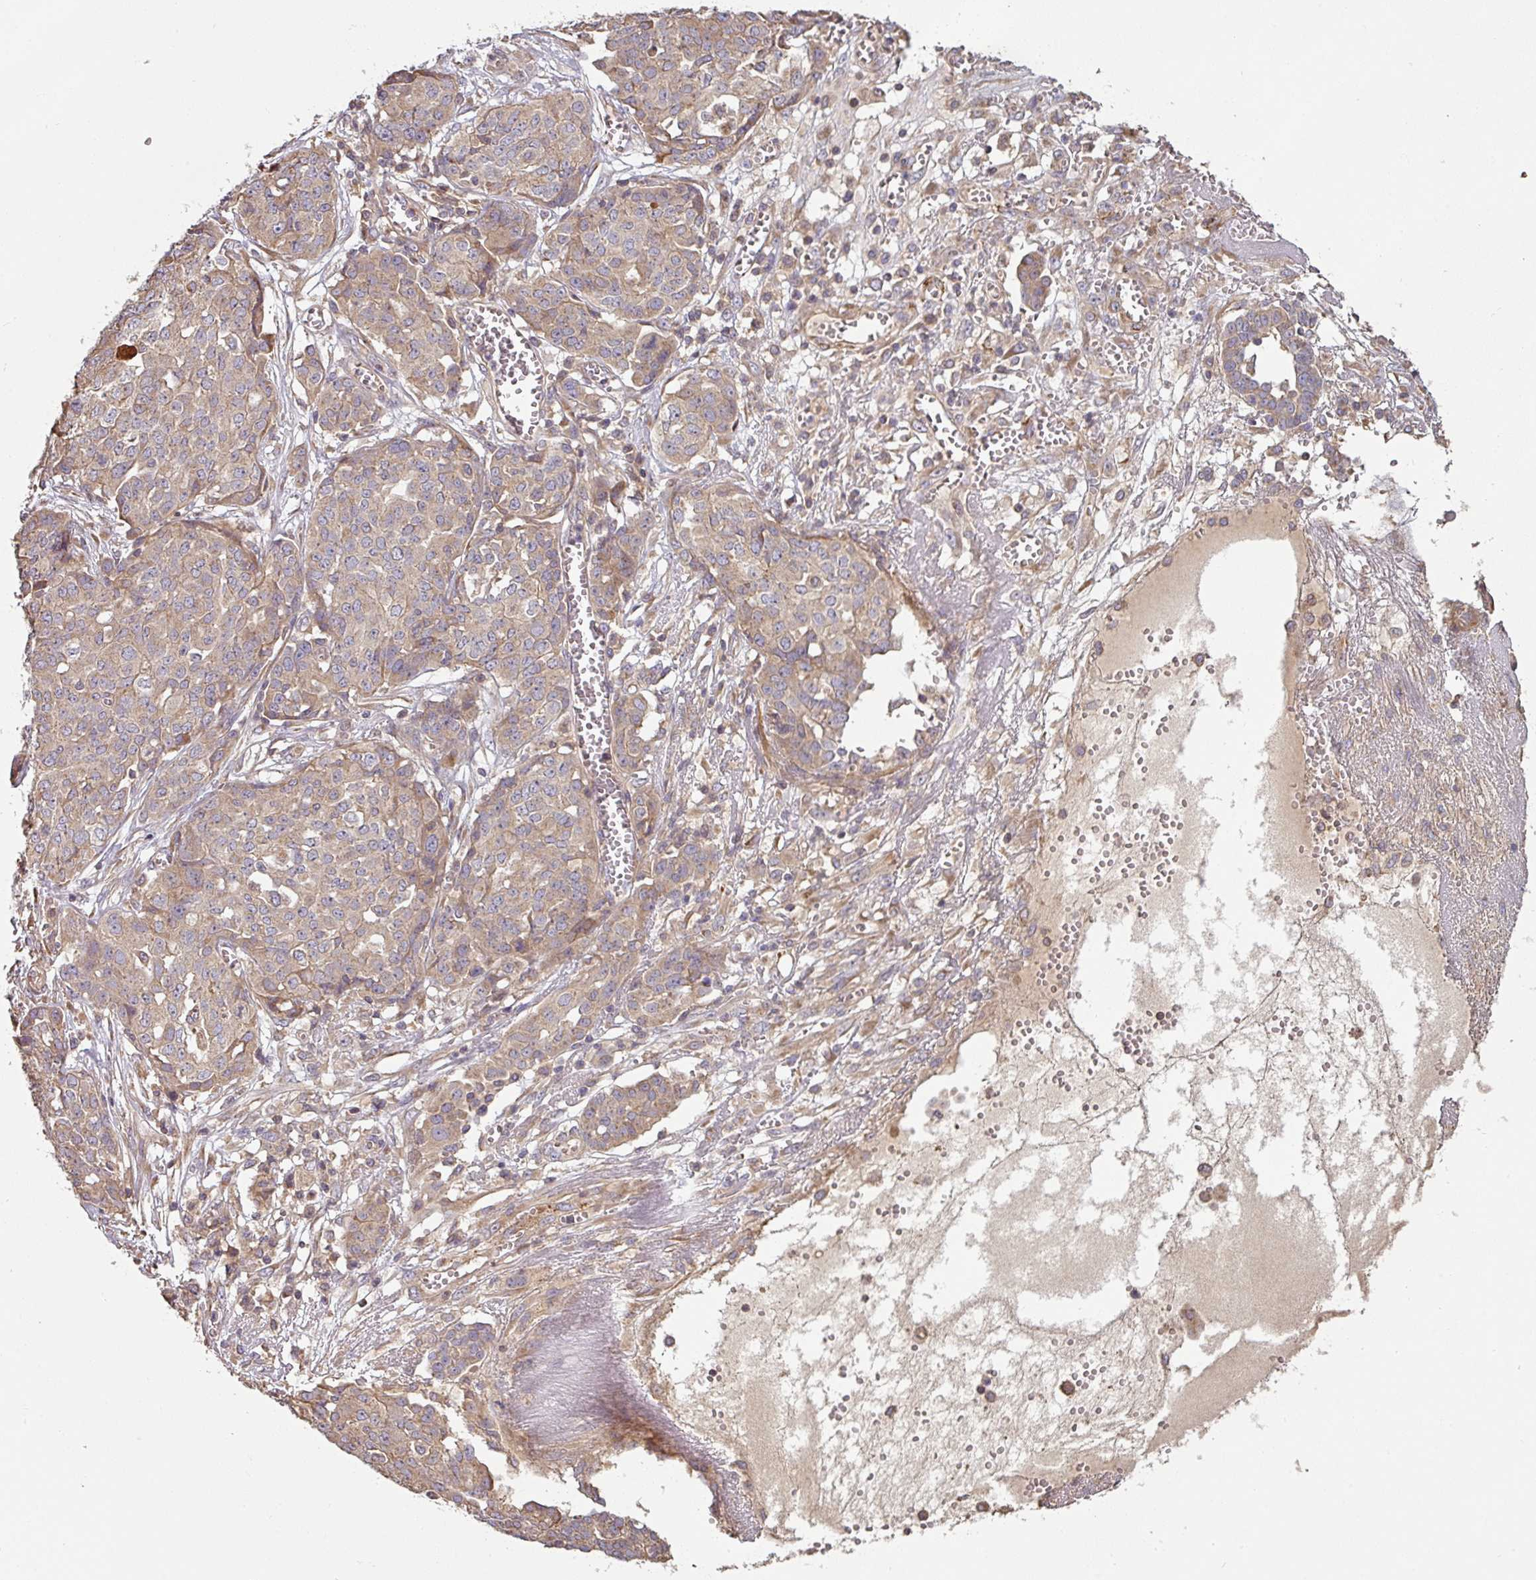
{"staining": {"intensity": "weak", "quantity": ">75%", "location": "cytoplasmic/membranous"}, "tissue": "ovarian cancer", "cell_type": "Tumor cells", "image_type": "cancer", "snomed": [{"axis": "morphology", "description": "Cystadenocarcinoma, serous, NOS"}, {"axis": "topography", "description": "Soft tissue"}, {"axis": "topography", "description": "Ovary"}], "caption": "Human ovarian cancer (serous cystadenocarcinoma) stained for a protein (brown) demonstrates weak cytoplasmic/membranous positive staining in approximately >75% of tumor cells.", "gene": "SIK1", "patient": {"sex": "female", "age": 57}}